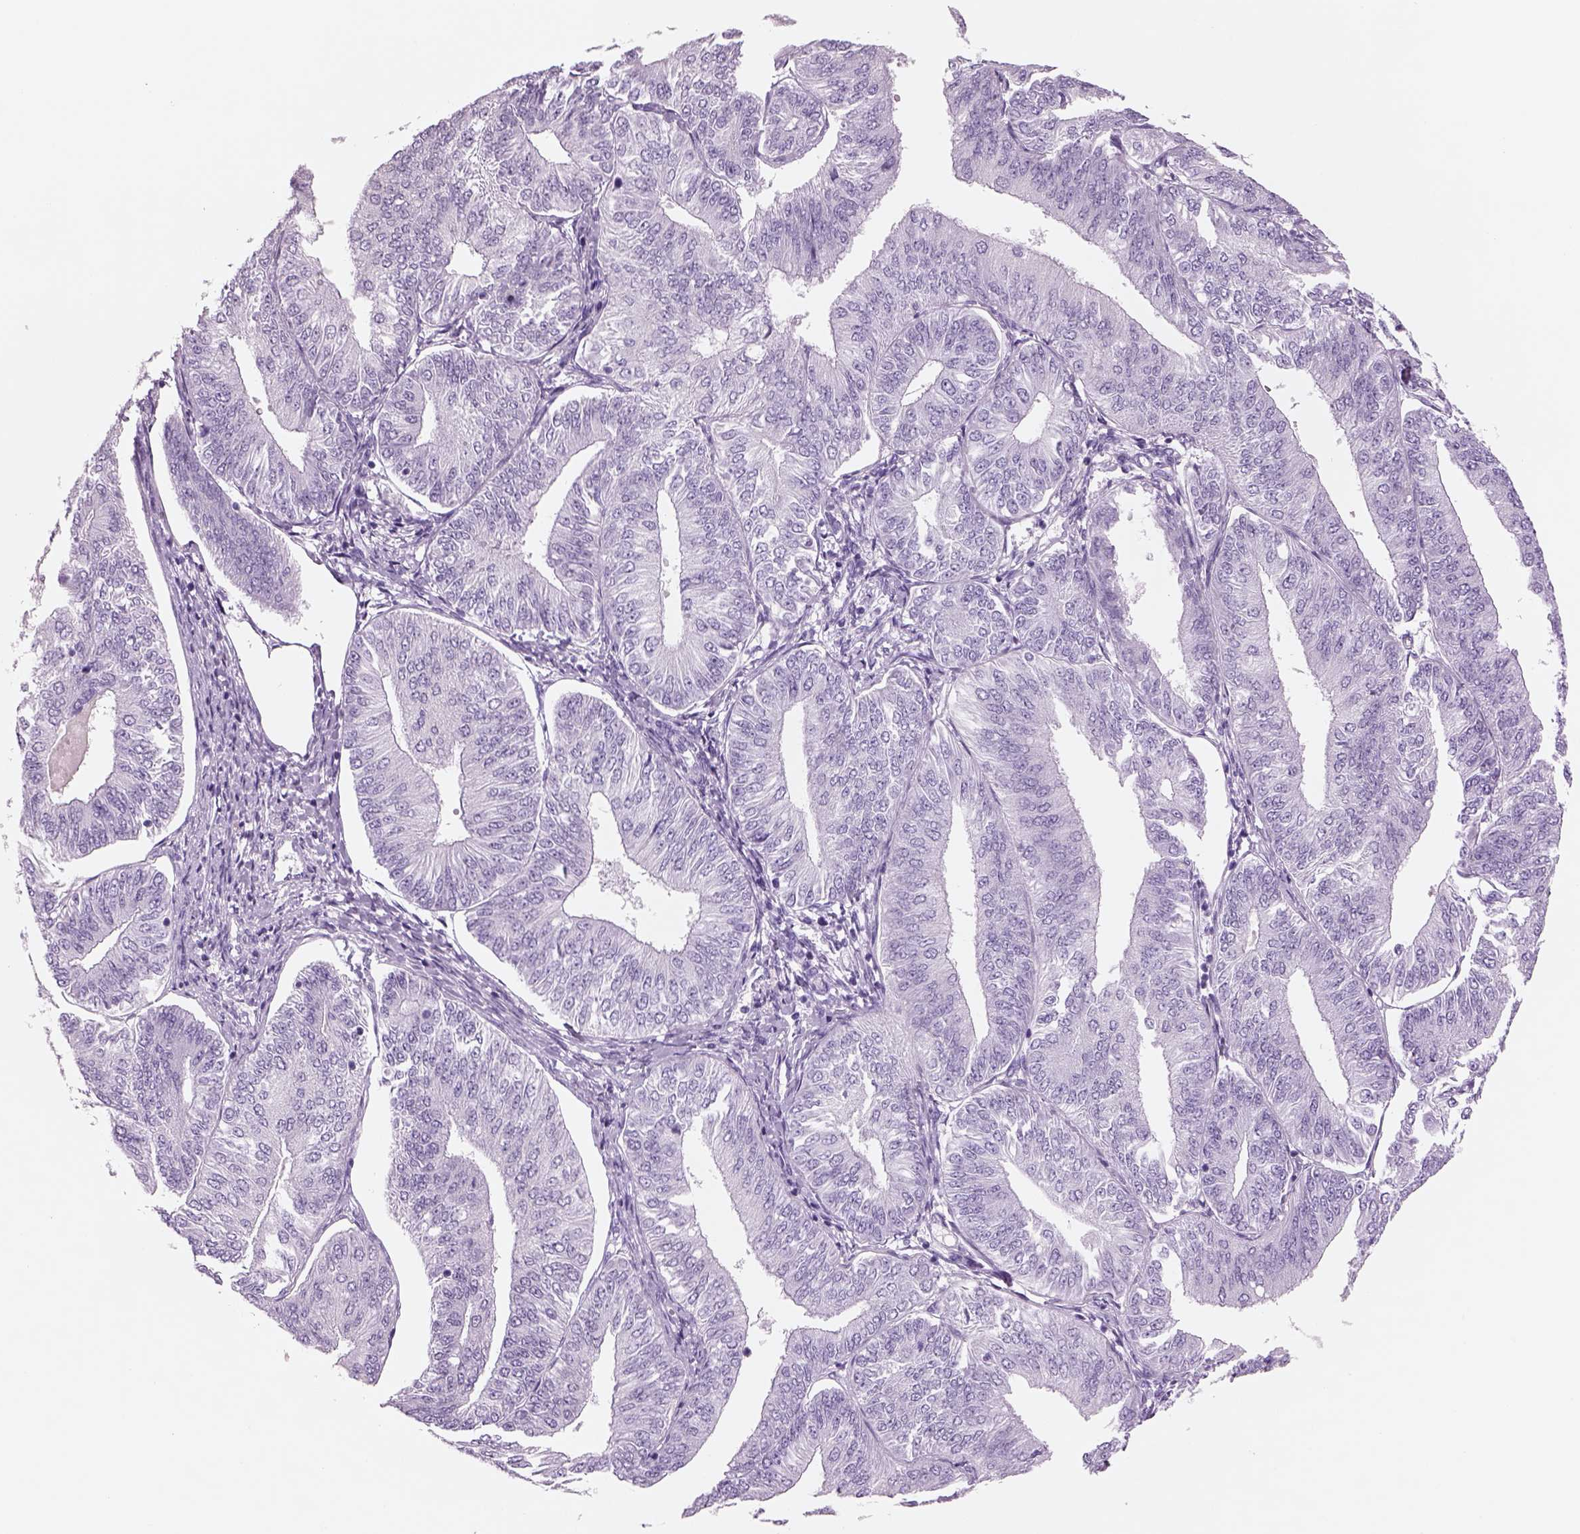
{"staining": {"intensity": "negative", "quantity": "none", "location": "none"}, "tissue": "endometrial cancer", "cell_type": "Tumor cells", "image_type": "cancer", "snomed": [{"axis": "morphology", "description": "Adenocarcinoma, NOS"}, {"axis": "topography", "description": "Endometrium"}], "caption": "Immunohistochemical staining of human adenocarcinoma (endometrial) exhibits no significant positivity in tumor cells. The staining was performed using DAB (3,3'-diaminobenzidine) to visualize the protein expression in brown, while the nuclei were stained in blue with hematoxylin (Magnification: 20x).", "gene": "RHO", "patient": {"sex": "female", "age": 58}}